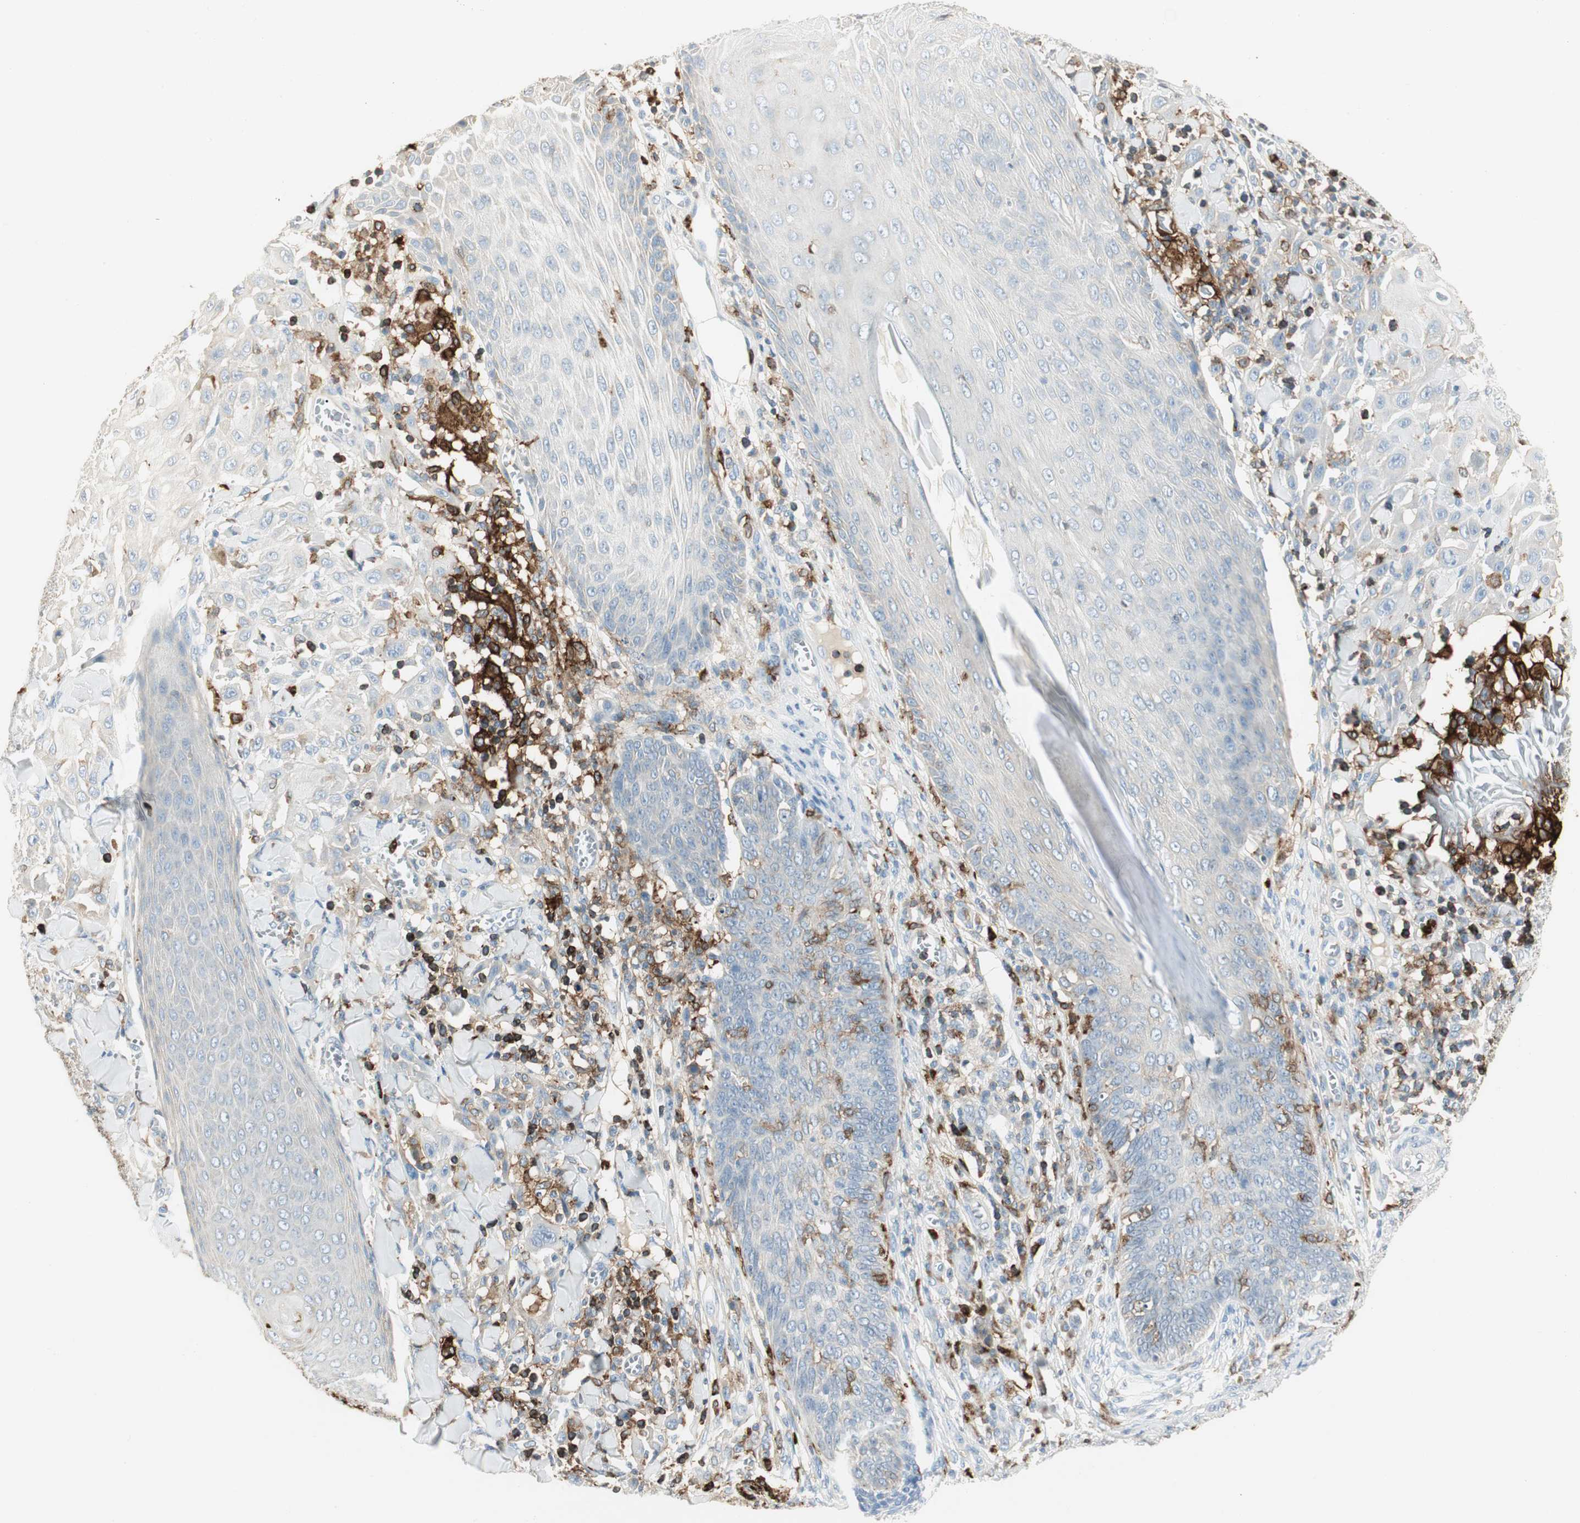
{"staining": {"intensity": "negative", "quantity": "none", "location": "none"}, "tissue": "skin cancer", "cell_type": "Tumor cells", "image_type": "cancer", "snomed": [{"axis": "morphology", "description": "Squamous cell carcinoma, NOS"}, {"axis": "topography", "description": "Skin"}], "caption": "There is no significant expression in tumor cells of skin squamous cell carcinoma.", "gene": "ITGB2", "patient": {"sex": "male", "age": 24}}